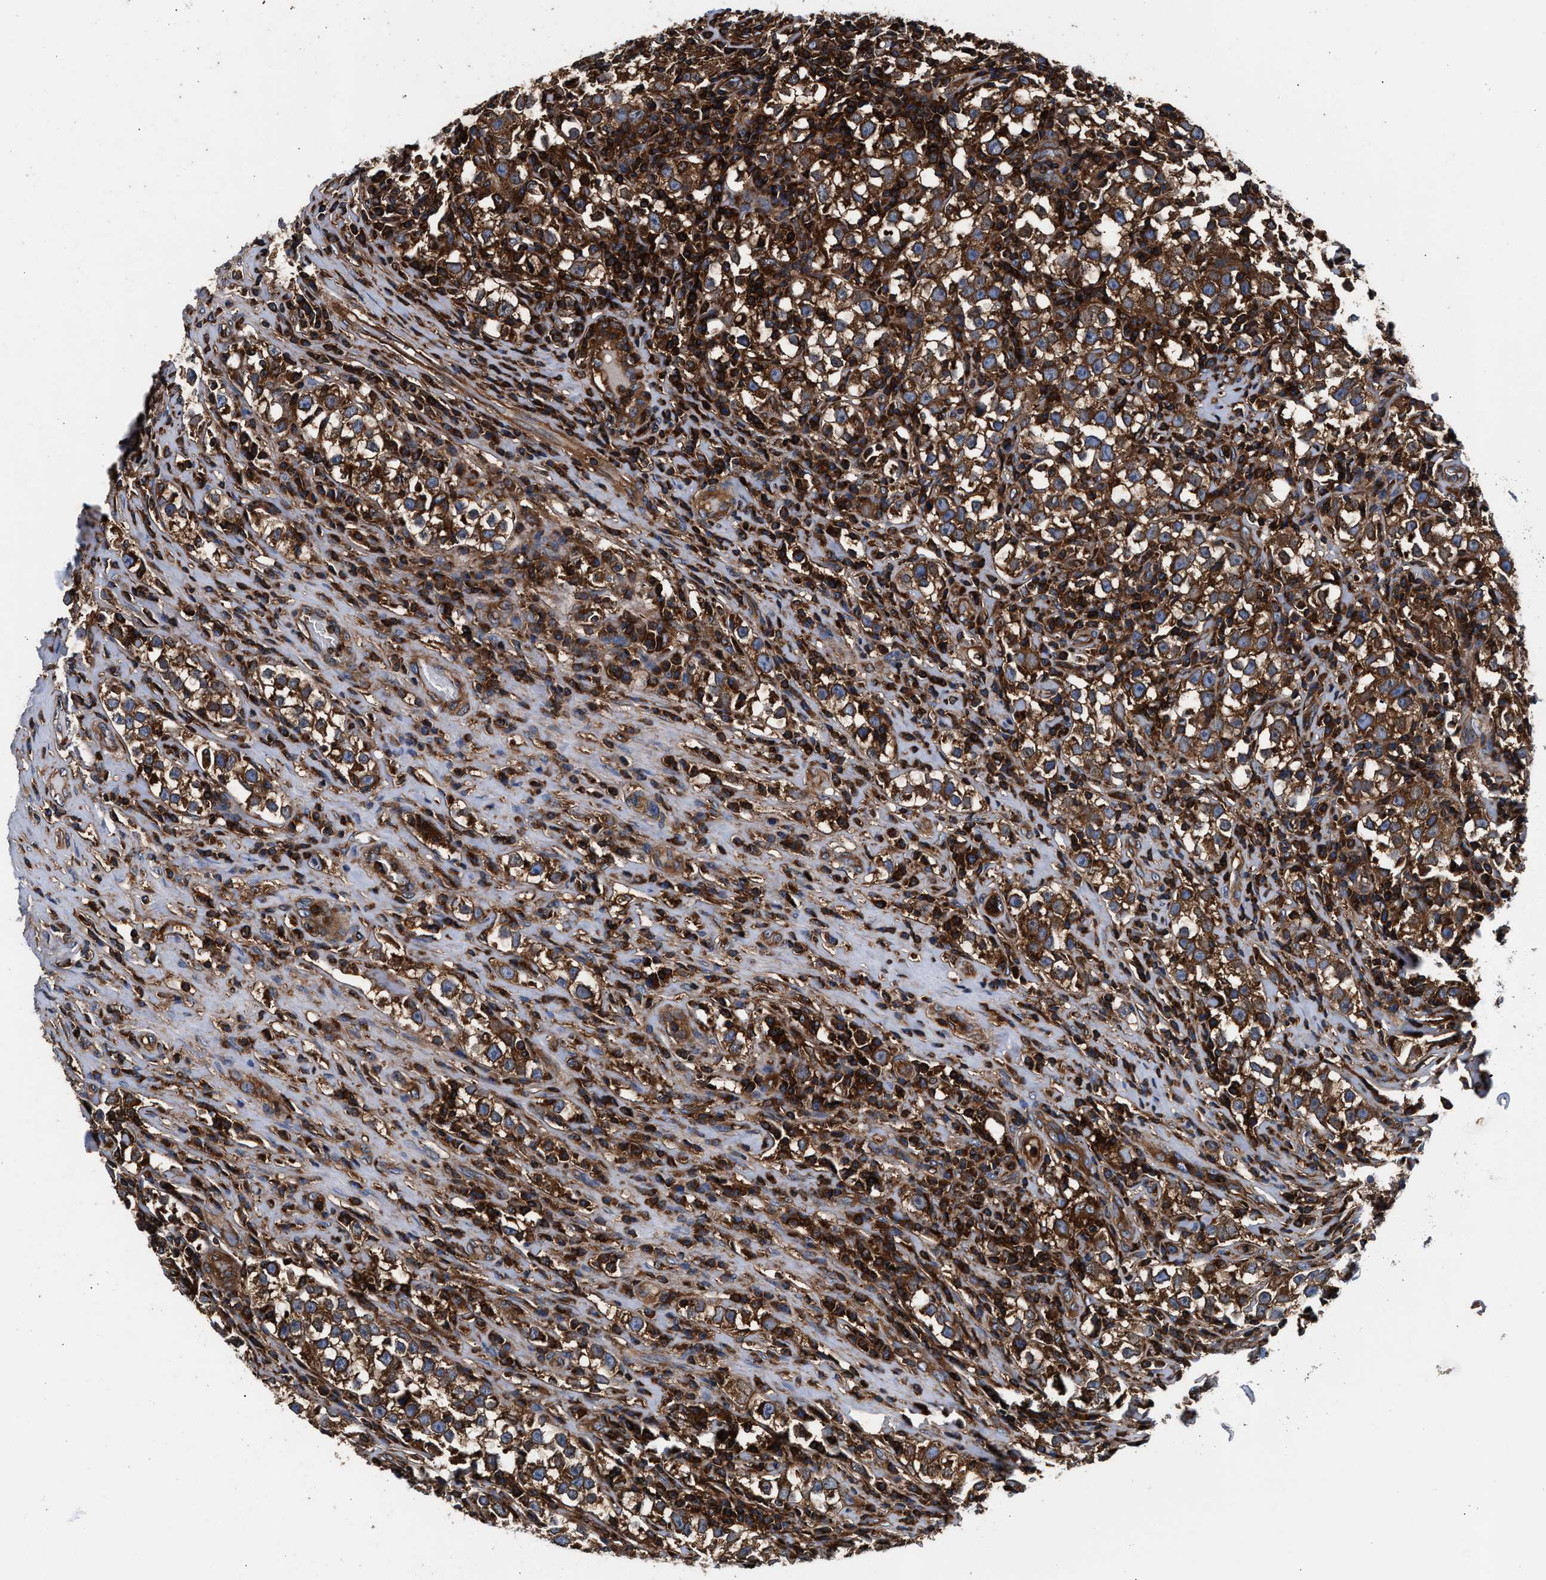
{"staining": {"intensity": "strong", "quantity": ">75%", "location": "cytoplasmic/membranous"}, "tissue": "testis cancer", "cell_type": "Tumor cells", "image_type": "cancer", "snomed": [{"axis": "morphology", "description": "Normal tissue, NOS"}, {"axis": "morphology", "description": "Seminoma, NOS"}, {"axis": "topography", "description": "Testis"}], "caption": "Immunohistochemical staining of human seminoma (testis) exhibits high levels of strong cytoplasmic/membranous expression in approximately >75% of tumor cells.", "gene": "KYAT1", "patient": {"sex": "male", "age": 43}}